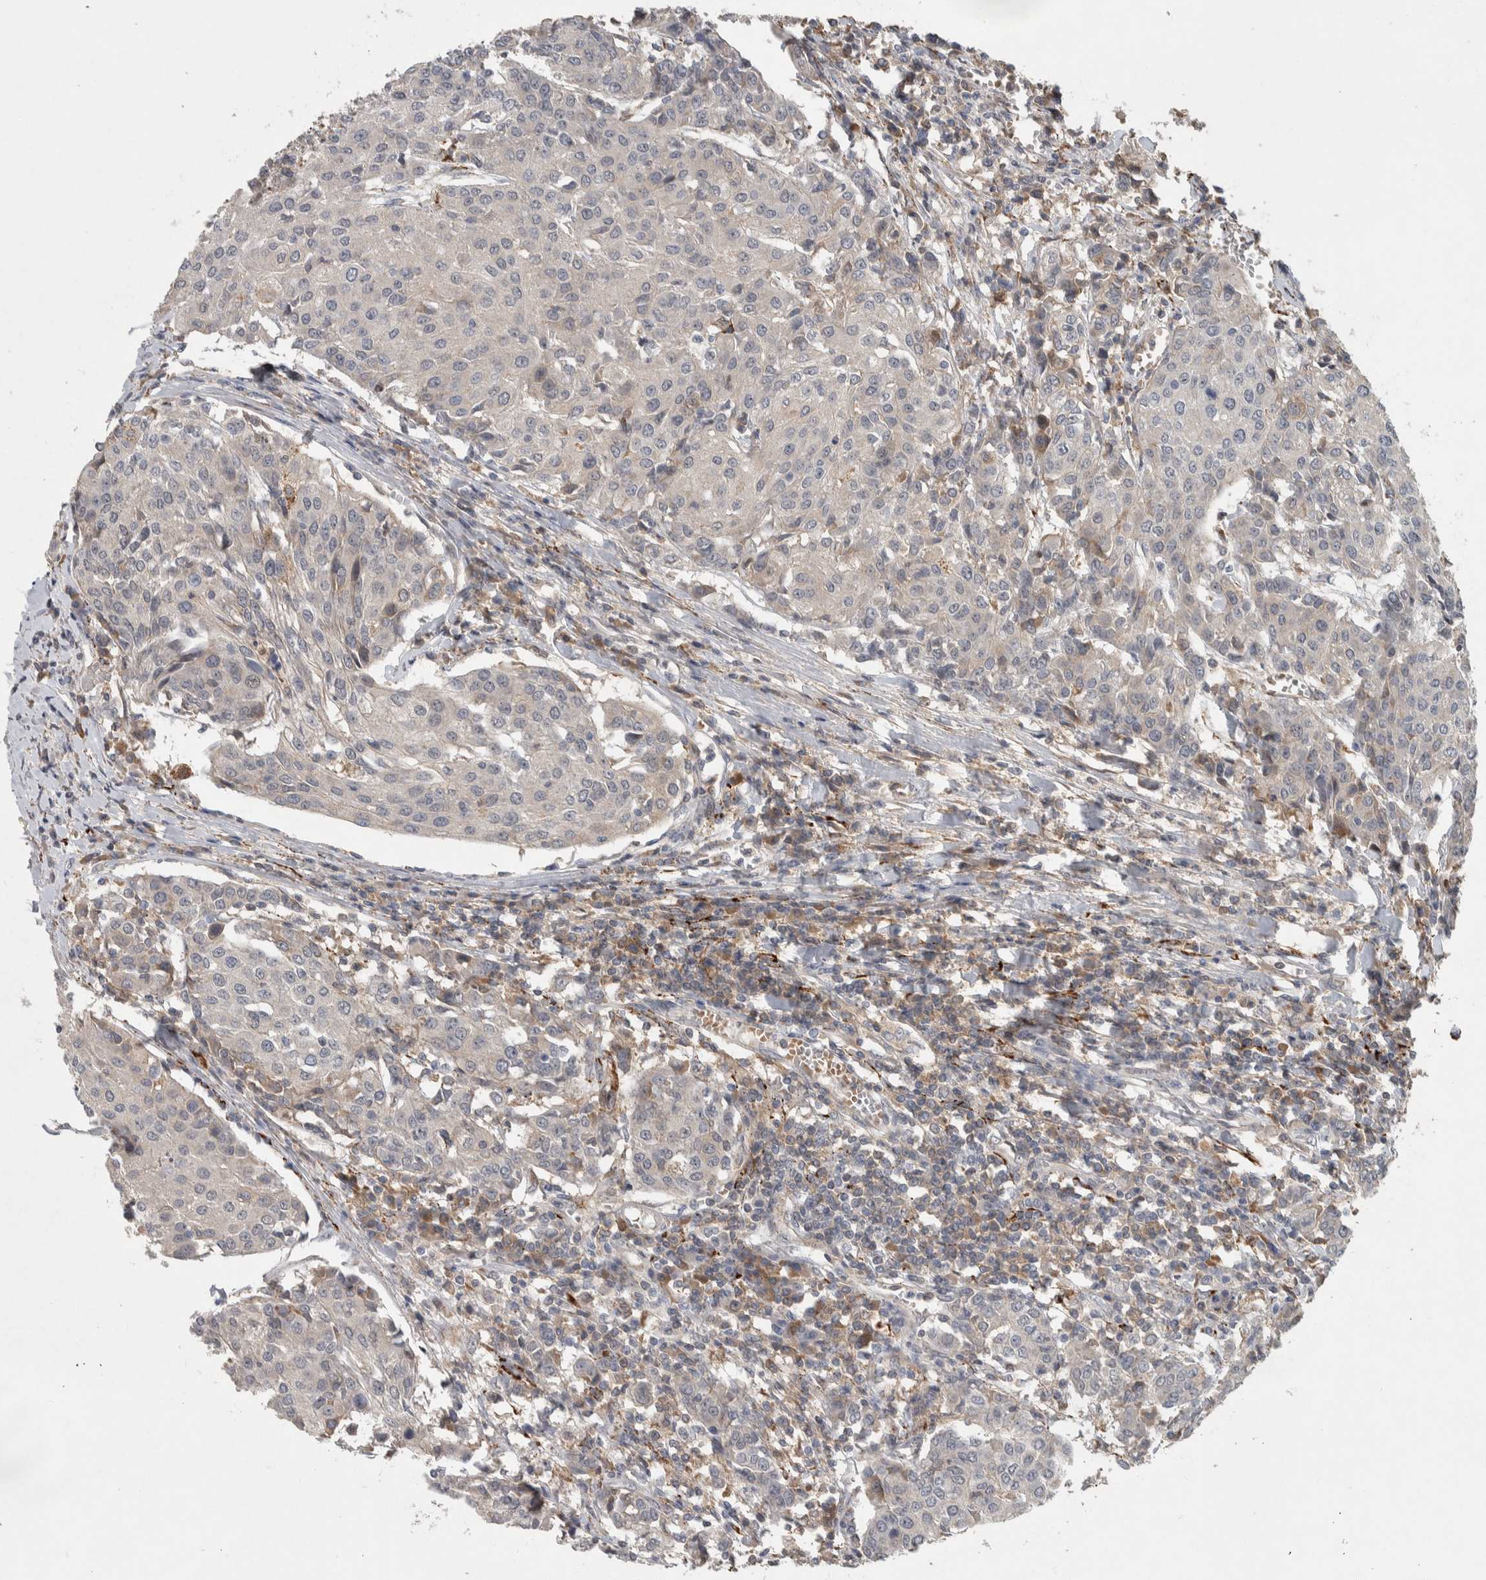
{"staining": {"intensity": "weak", "quantity": "<25%", "location": "cytoplasmic/membranous"}, "tissue": "urothelial cancer", "cell_type": "Tumor cells", "image_type": "cancer", "snomed": [{"axis": "morphology", "description": "Urothelial carcinoma, High grade"}, {"axis": "topography", "description": "Urinary bladder"}], "caption": "Tumor cells are negative for brown protein staining in high-grade urothelial carcinoma.", "gene": "CHRM3", "patient": {"sex": "female", "age": 85}}